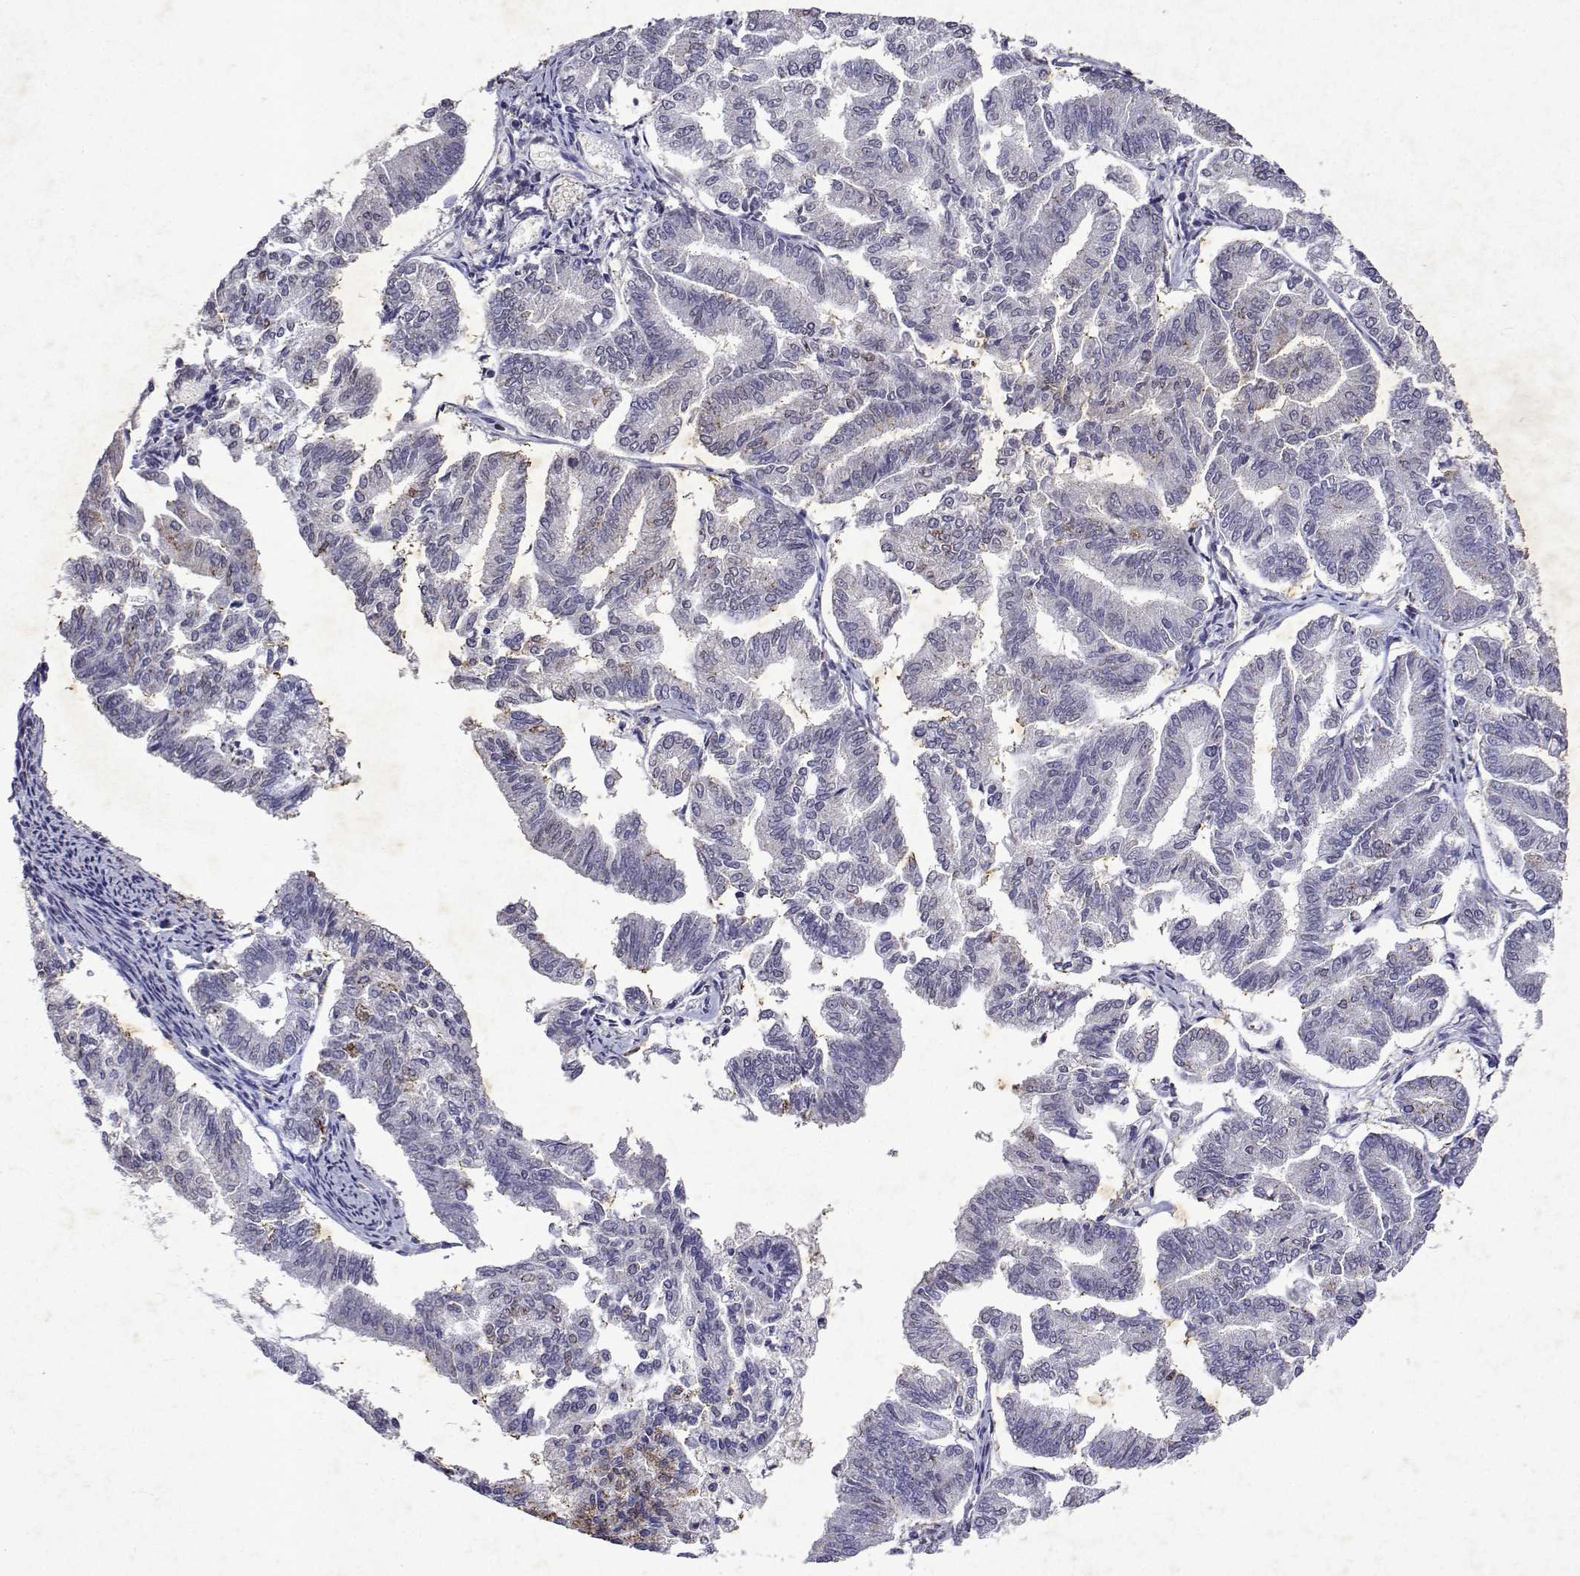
{"staining": {"intensity": "negative", "quantity": "none", "location": "none"}, "tissue": "endometrial cancer", "cell_type": "Tumor cells", "image_type": "cancer", "snomed": [{"axis": "morphology", "description": "Adenocarcinoma, NOS"}, {"axis": "topography", "description": "Endometrium"}], "caption": "Endometrial cancer (adenocarcinoma) was stained to show a protein in brown. There is no significant positivity in tumor cells.", "gene": "DUSP28", "patient": {"sex": "female", "age": 79}}